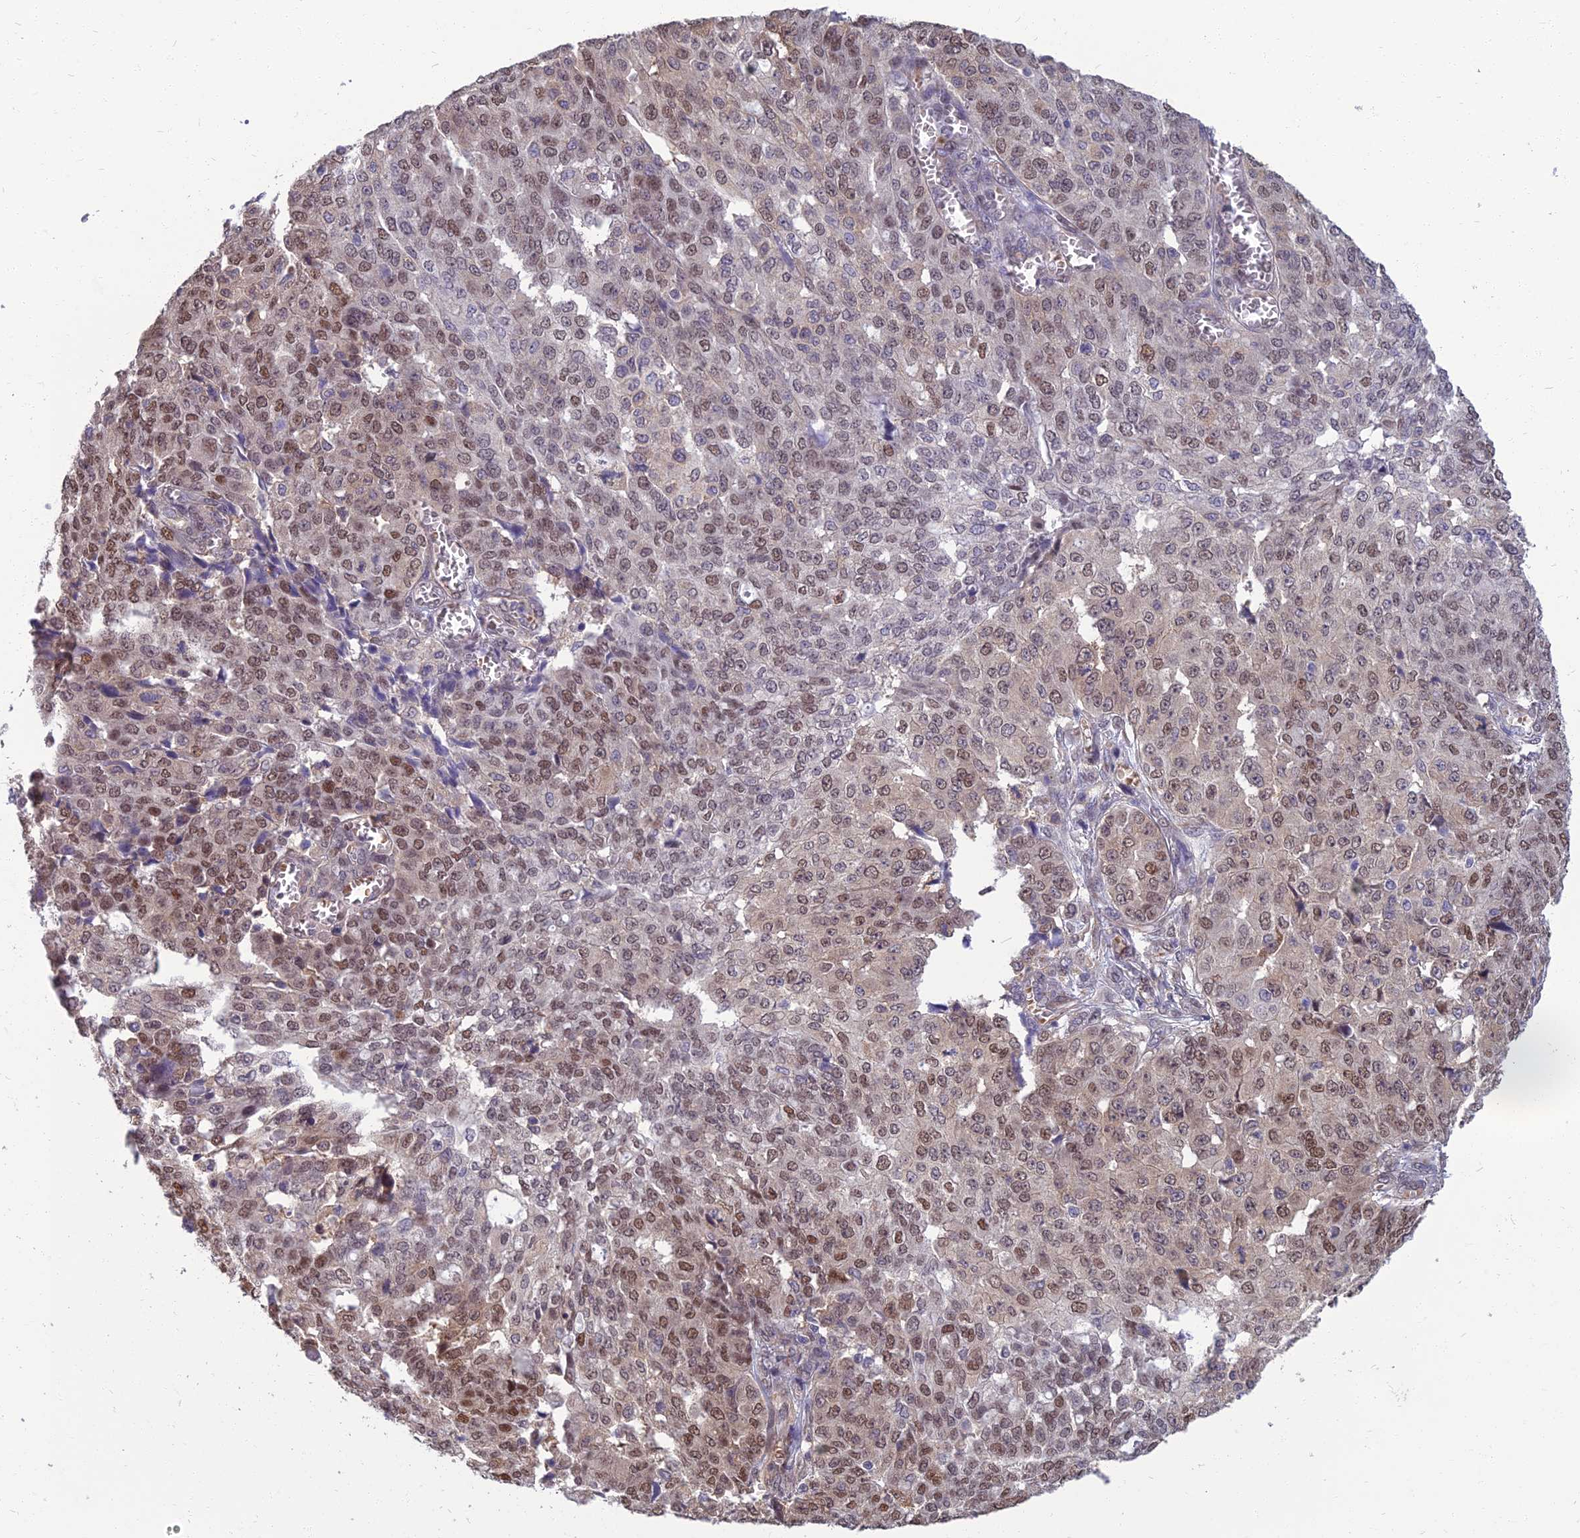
{"staining": {"intensity": "moderate", "quantity": ">75%", "location": "nuclear"}, "tissue": "ovarian cancer", "cell_type": "Tumor cells", "image_type": "cancer", "snomed": [{"axis": "morphology", "description": "Cystadenocarcinoma, serous, NOS"}, {"axis": "topography", "description": "Soft tissue"}, {"axis": "topography", "description": "Ovary"}], "caption": "IHC histopathology image of ovarian serous cystadenocarcinoma stained for a protein (brown), which shows medium levels of moderate nuclear expression in about >75% of tumor cells.", "gene": "NR4A3", "patient": {"sex": "female", "age": 57}}